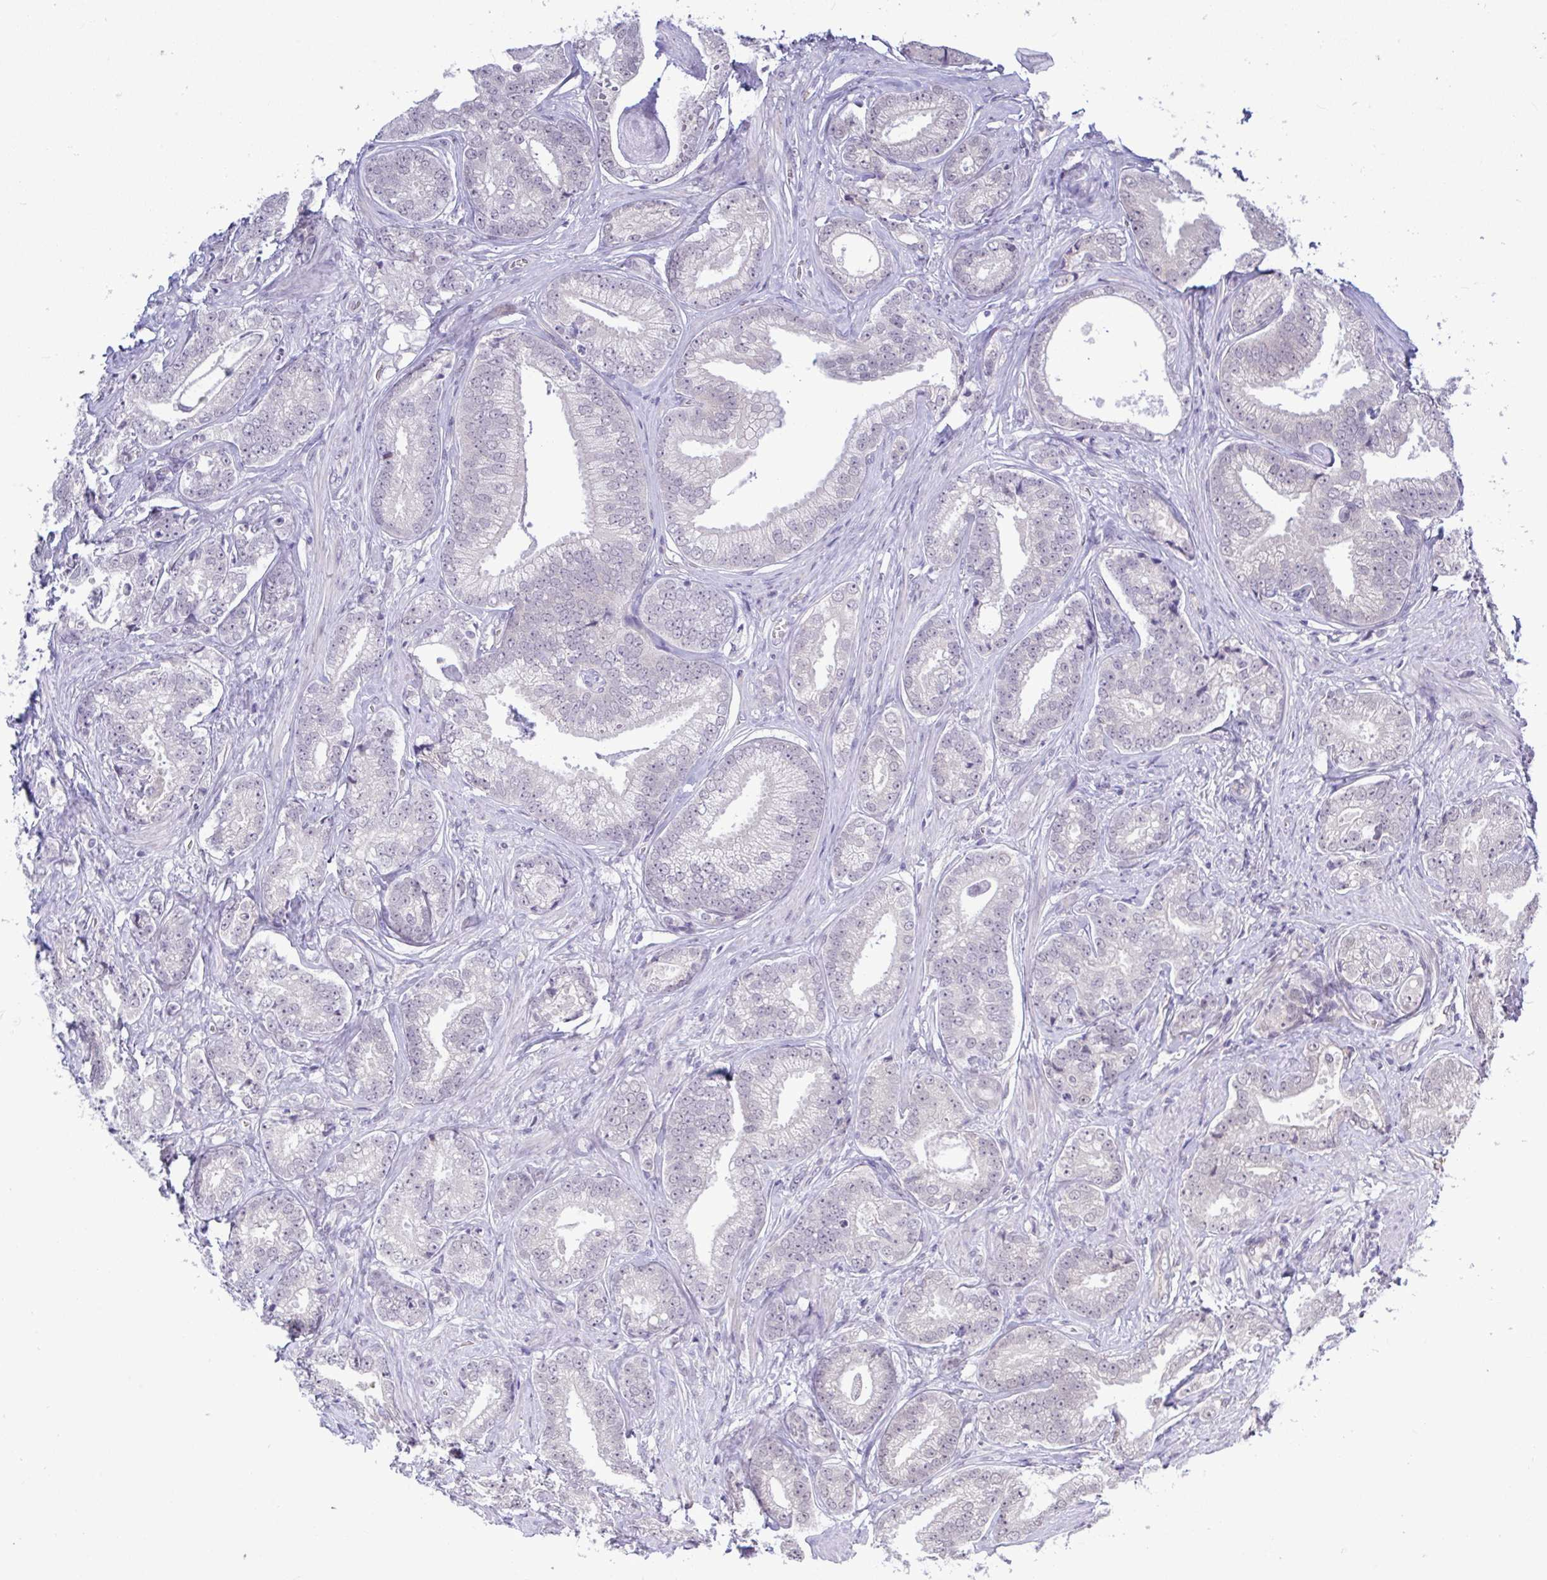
{"staining": {"intensity": "negative", "quantity": "none", "location": "none"}, "tissue": "prostate cancer", "cell_type": "Tumor cells", "image_type": "cancer", "snomed": [{"axis": "morphology", "description": "Adenocarcinoma, Low grade"}, {"axis": "topography", "description": "Prostate"}], "caption": "Immunohistochemistry of adenocarcinoma (low-grade) (prostate) shows no positivity in tumor cells.", "gene": "C9orf64", "patient": {"sex": "male", "age": 63}}